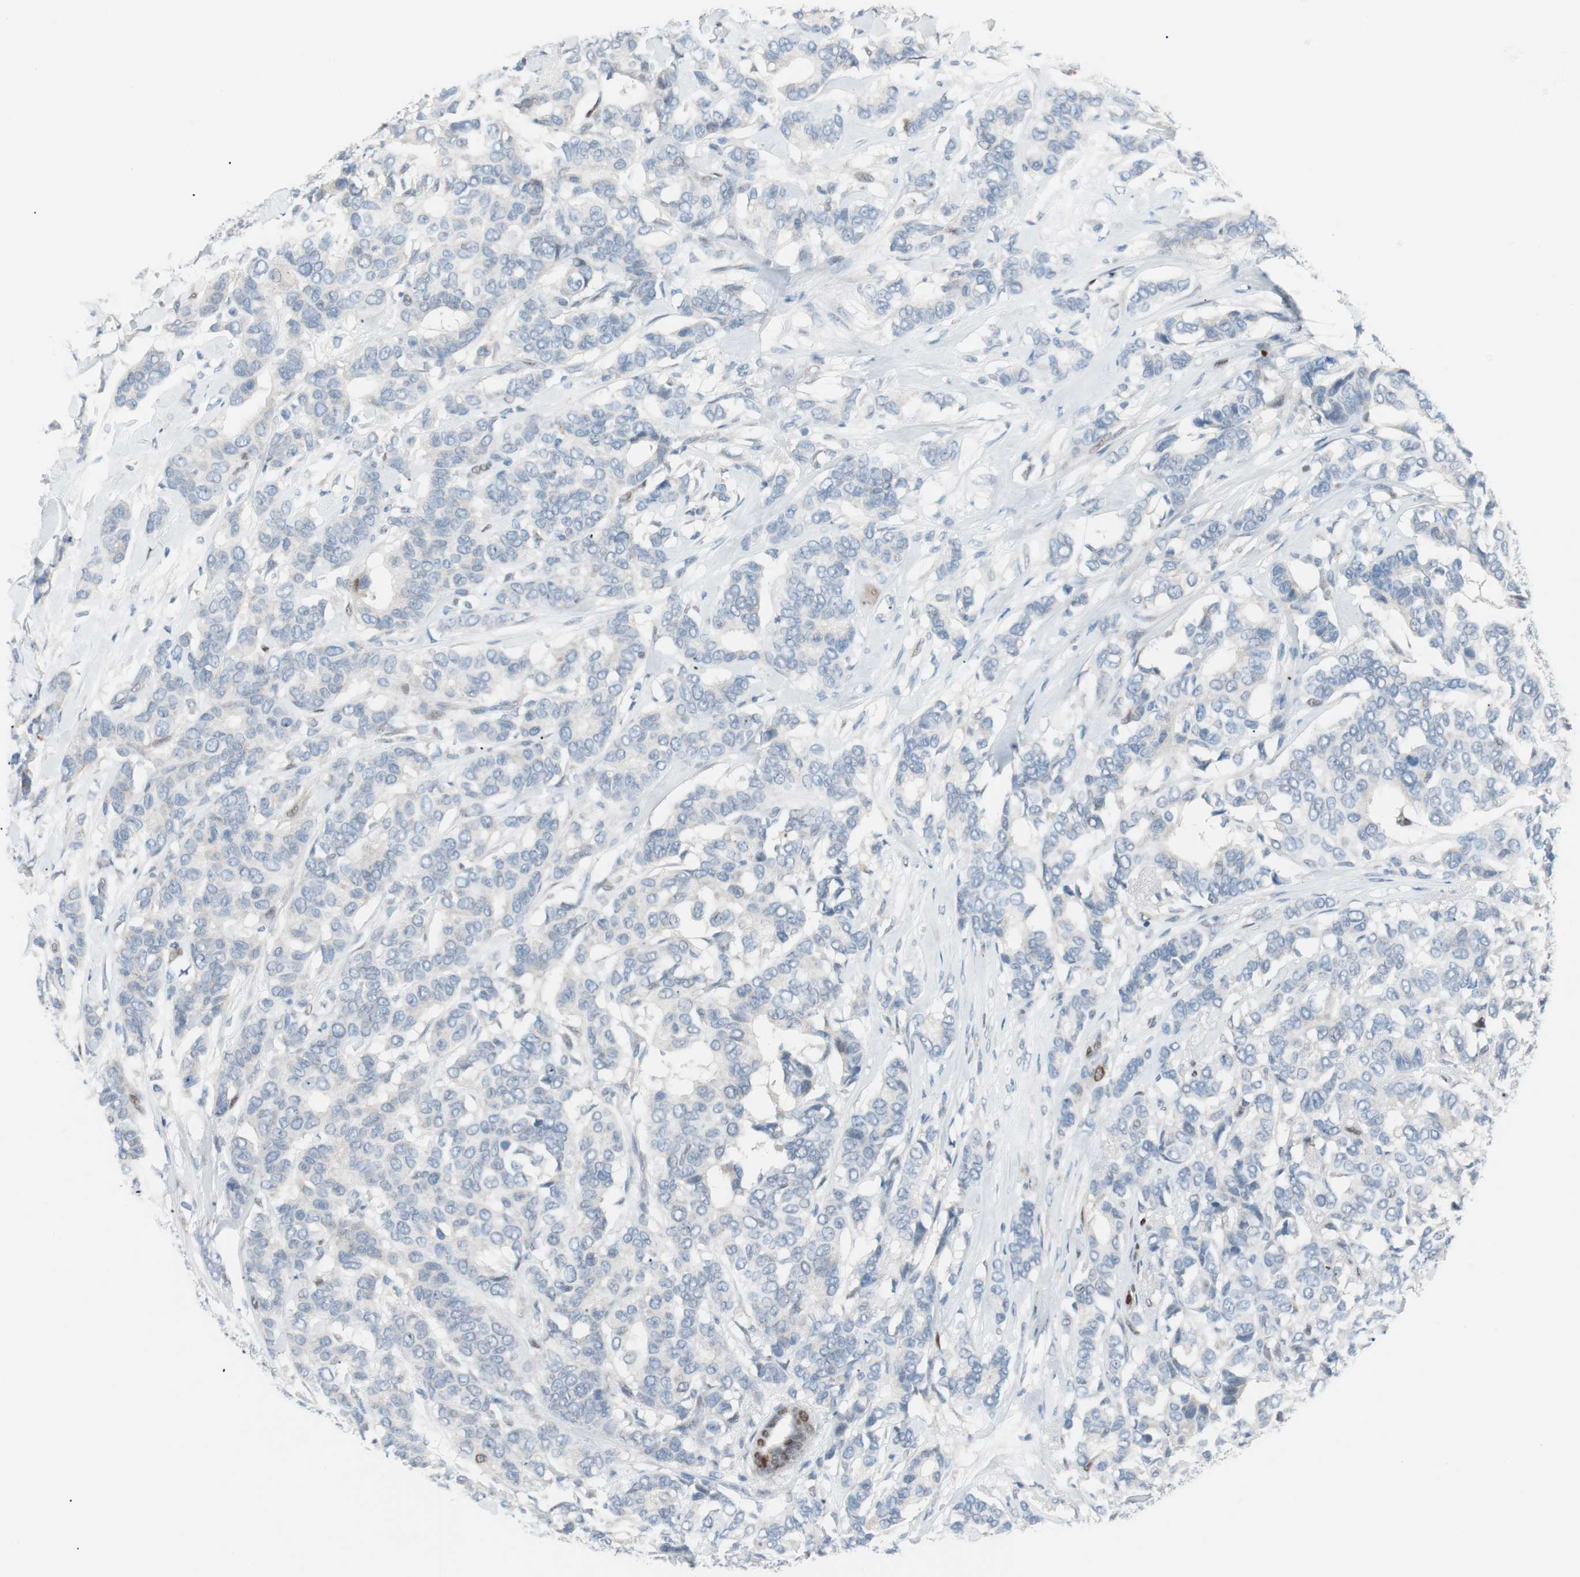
{"staining": {"intensity": "negative", "quantity": "none", "location": "none"}, "tissue": "breast cancer", "cell_type": "Tumor cells", "image_type": "cancer", "snomed": [{"axis": "morphology", "description": "Duct carcinoma"}, {"axis": "topography", "description": "Breast"}], "caption": "Human breast cancer stained for a protein using IHC exhibits no expression in tumor cells.", "gene": "FOSL1", "patient": {"sex": "female", "age": 87}}